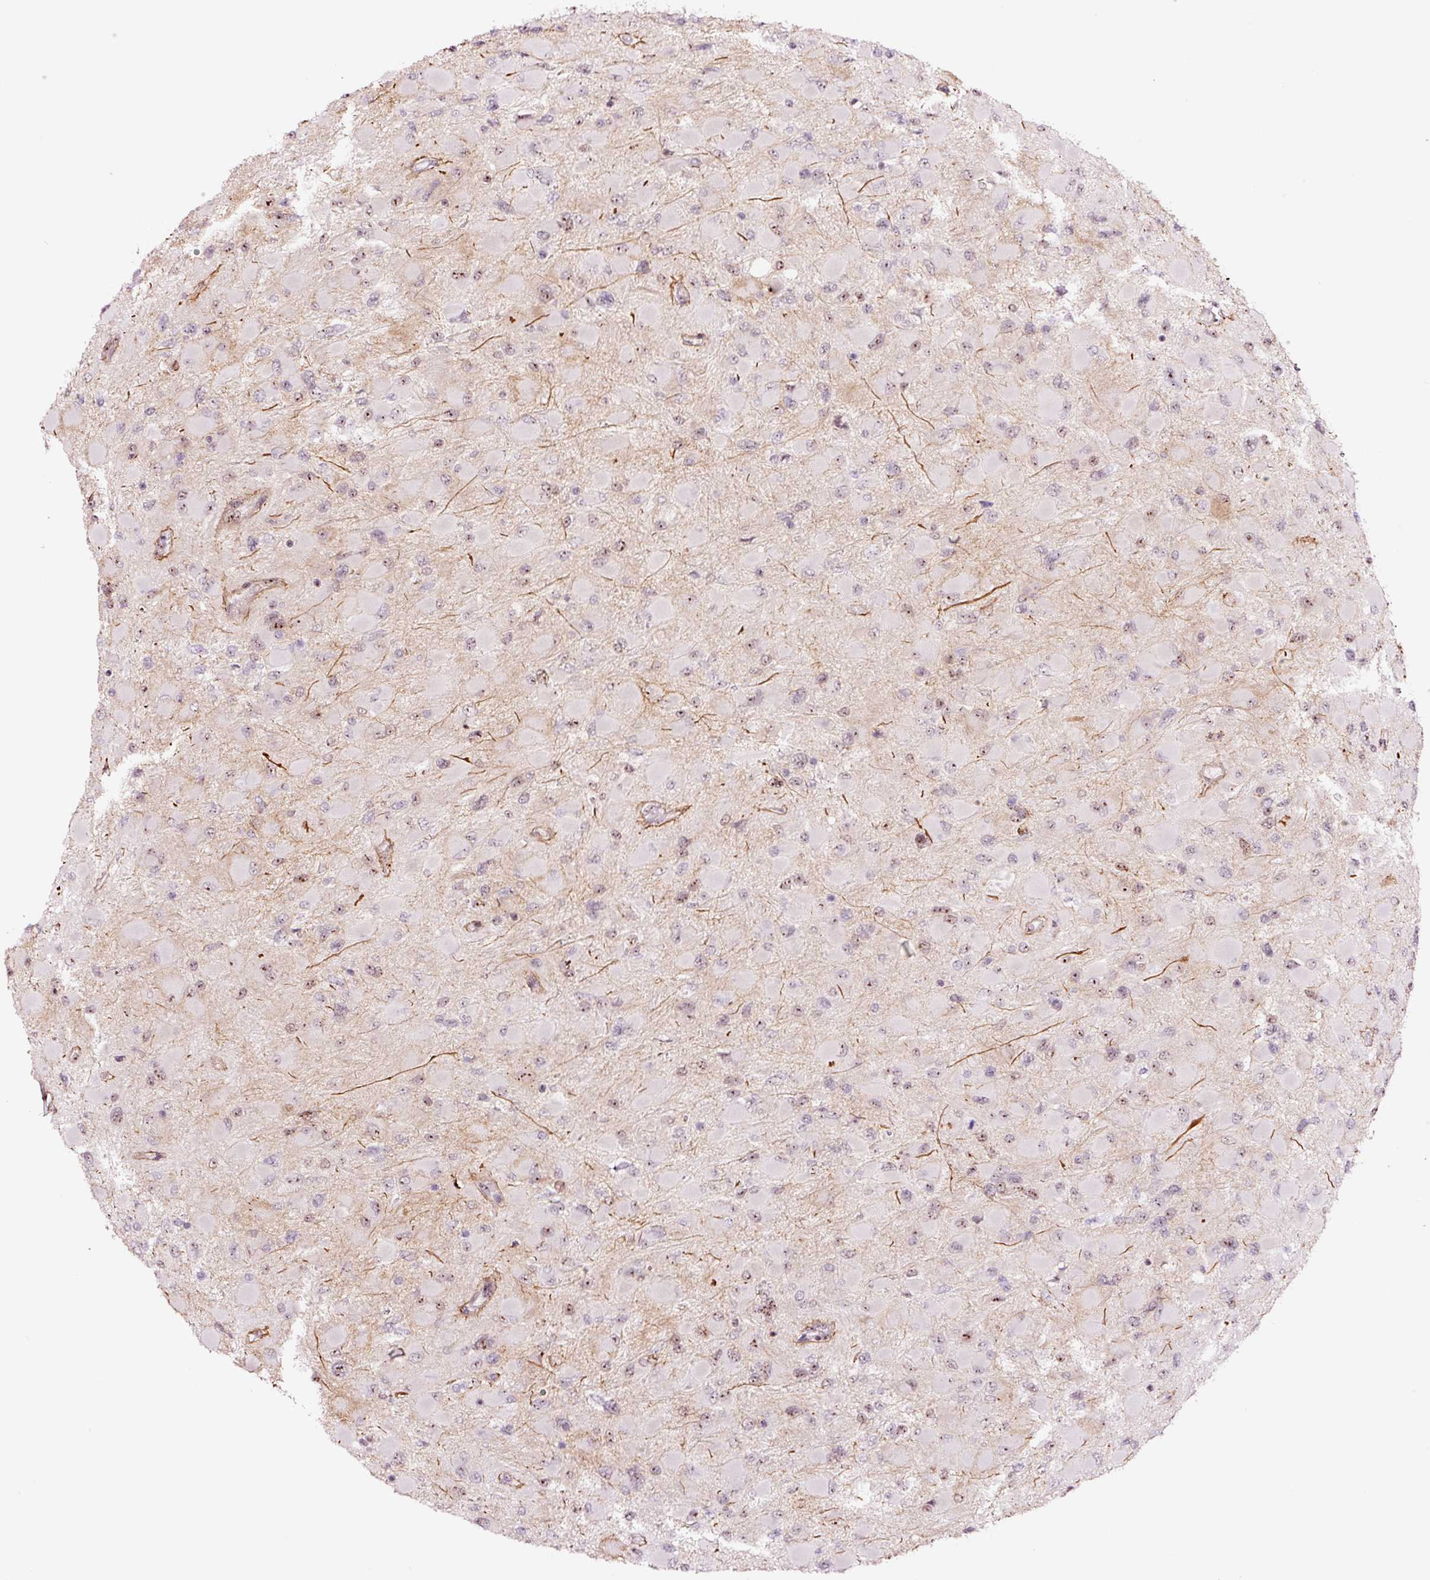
{"staining": {"intensity": "weak", "quantity": "<25%", "location": "nuclear"}, "tissue": "glioma", "cell_type": "Tumor cells", "image_type": "cancer", "snomed": [{"axis": "morphology", "description": "Glioma, malignant, High grade"}, {"axis": "topography", "description": "Cerebral cortex"}], "caption": "A photomicrograph of human high-grade glioma (malignant) is negative for staining in tumor cells. (DAB immunohistochemistry with hematoxylin counter stain).", "gene": "GNL3", "patient": {"sex": "female", "age": 36}}